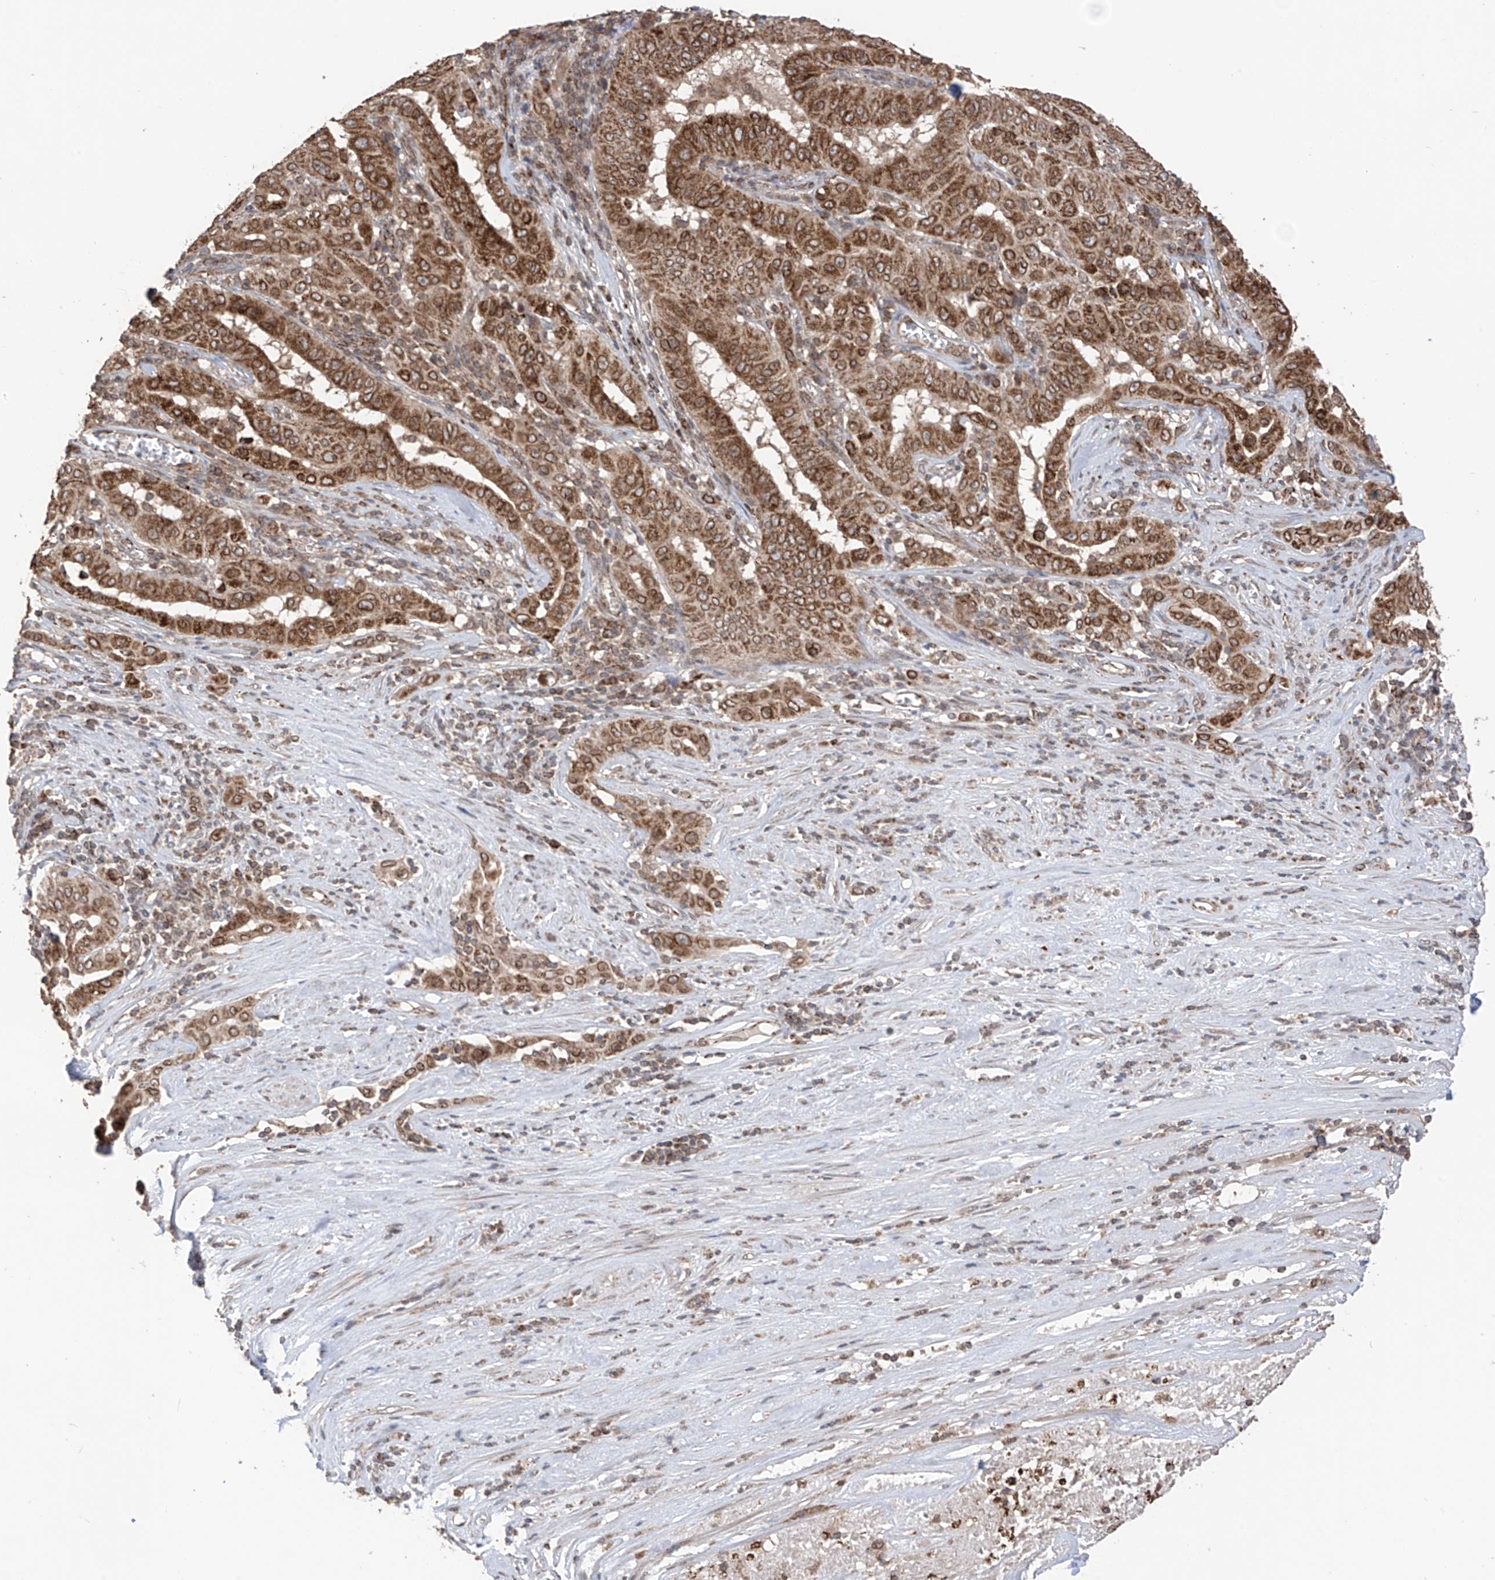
{"staining": {"intensity": "strong", "quantity": ">75%", "location": "cytoplasmic/membranous"}, "tissue": "pancreatic cancer", "cell_type": "Tumor cells", "image_type": "cancer", "snomed": [{"axis": "morphology", "description": "Adenocarcinoma, NOS"}, {"axis": "topography", "description": "Pancreas"}], "caption": "Brown immunohistochemical staining in pancreatic cancer displays strong cytoplasmic/membranous positivity in about >75% of tumor cells.", "gene": "AHCTF1", "patient": {"sex": "male", "age": 63}}